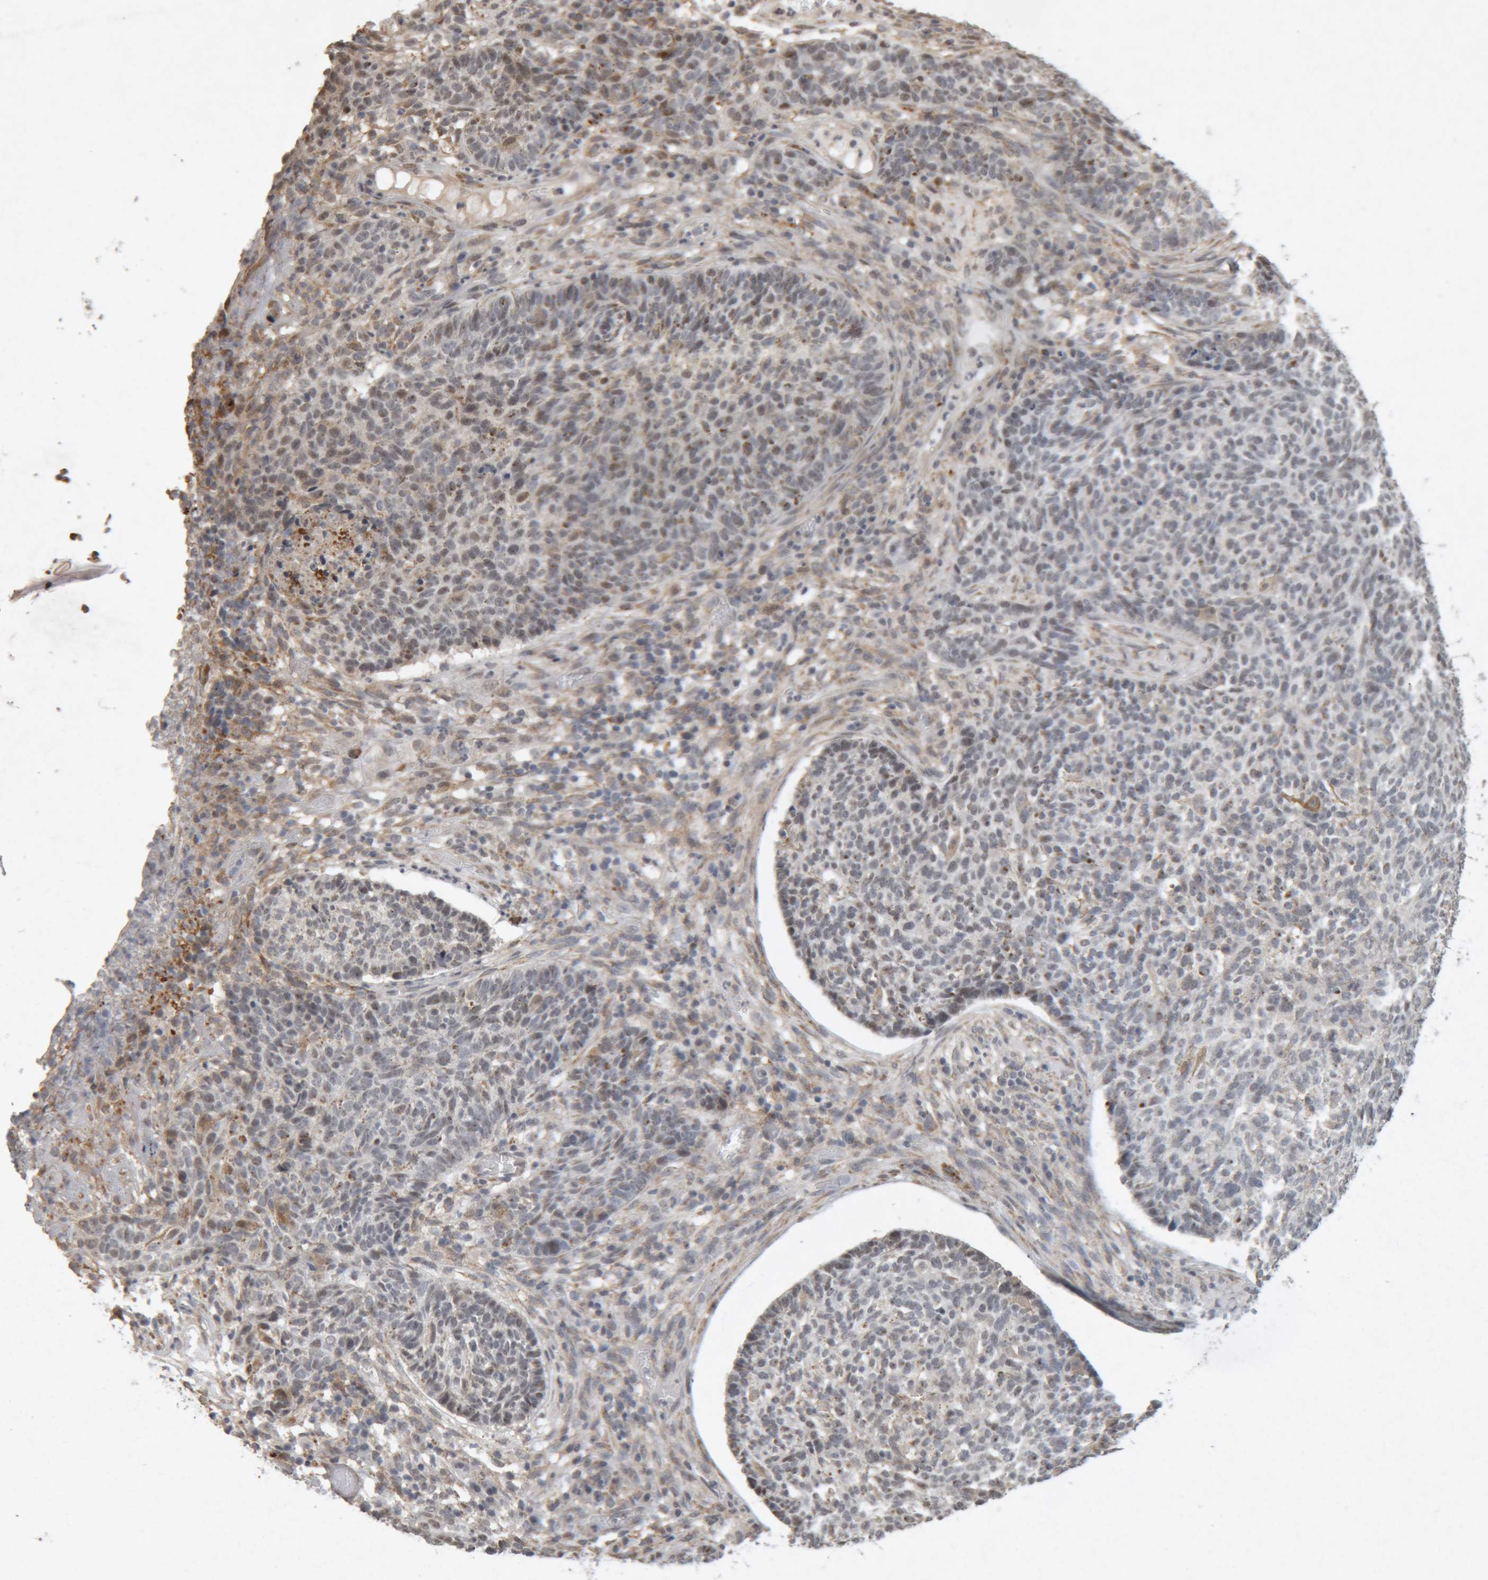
{"staining": {"intensity": "weak", "quantity": "<25%", "location": "nuclear"}, "tissue": "skin cancer", "cell_type": "Tumor cells", "image_type": "cancer", "snomed": [{"axis": "morphology", "description": "Basal cell carcinoma"}, {"axis": "topography", "description": "Skin"}], "caption": "An image of skin cancer stained for a protein shows no brown staining in tumor cells.", "gene": "MEP1A", "patient": {"sex": "male", "age": 85}}